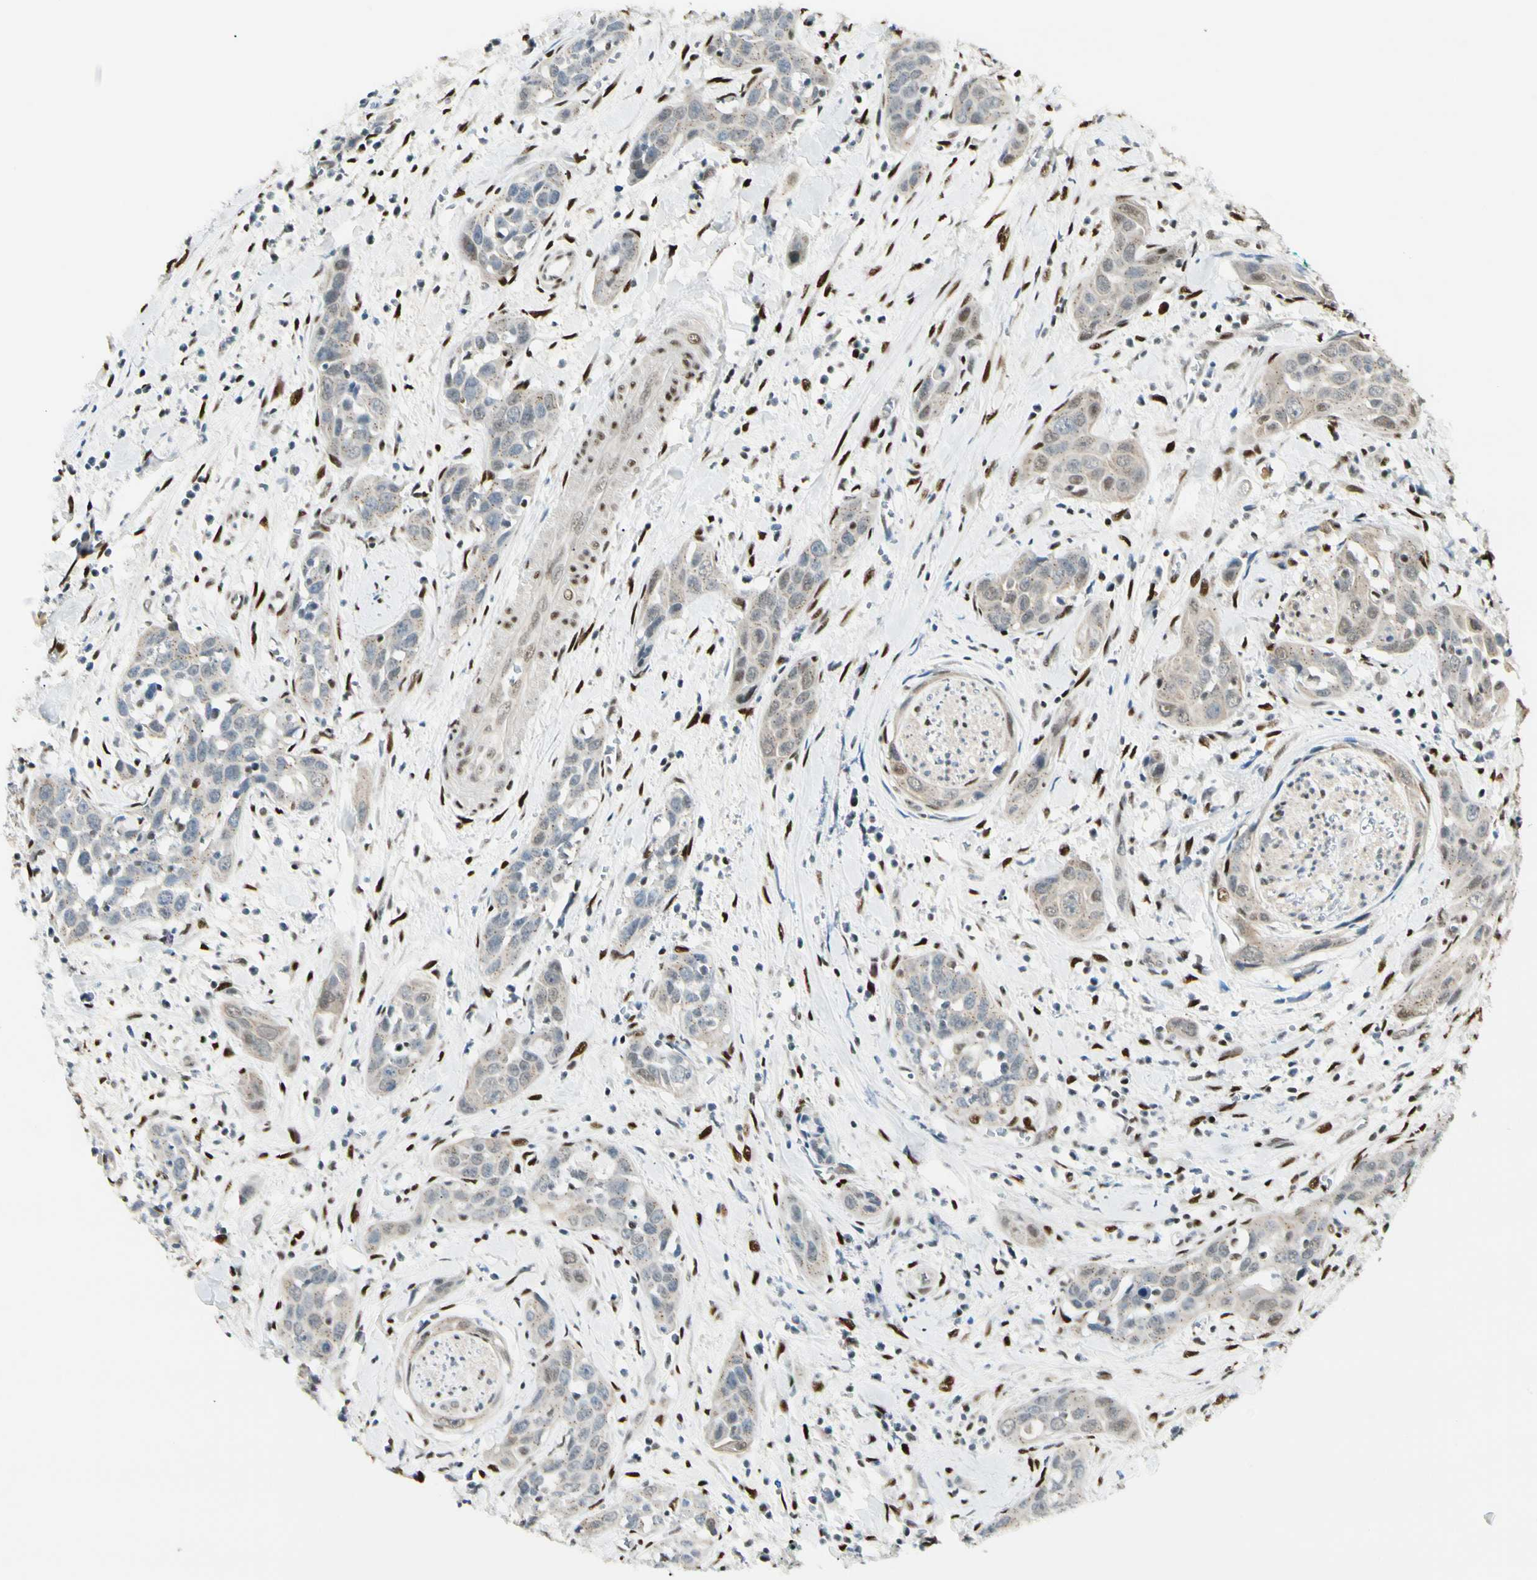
{"staining": {"intensity": "weak", "quantity": "25%-75%", "location": "cytoplasmic/membranous"}, "tissue": "head and neck cancer", "cell_type": "Tumor cells", "image_type": "cancer", "snomed": [{"axis": "morphology", "description": "Squamous cell carcinoma, NOS"}, {"axis": "topography", "description": "Oral tissue"}, {"axis": "topography", "description": "Head-Neck"}], "caption": "IHC histopathology image of neoplastic tissue: squamous cell carcinoma (head and neck) stained using immunohistochemistry (IHC) displays low levels of weak protein expression localized specifically in the cytoplasmic/membranous of tumor cells, appearing as a cytoplasmic/membranous brown color.", "gene": "ATXN1", "patient": {"sex": "female", "age": 50}}